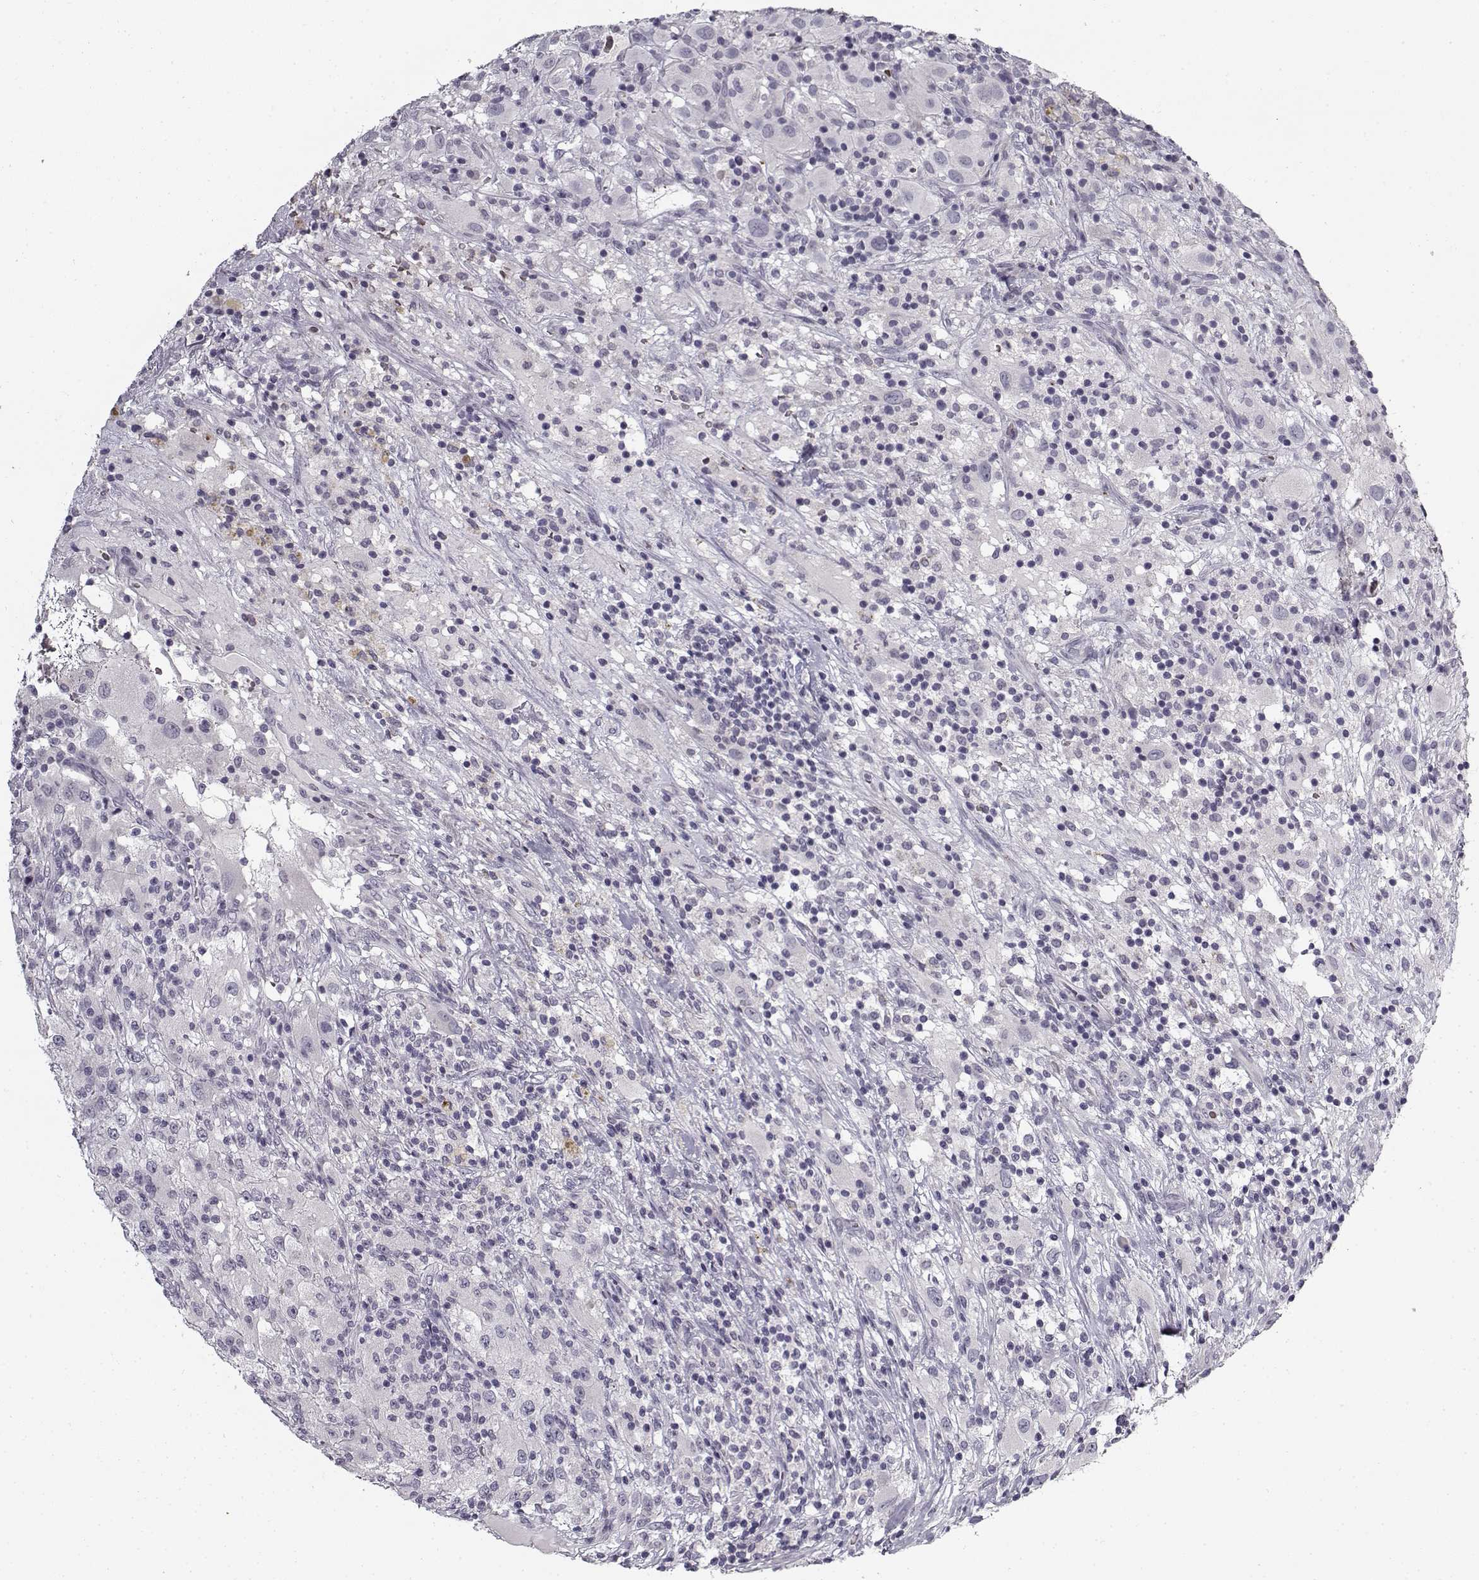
{"staining": {"intensity": "negative", "quantity": "none", "location": "none"}, "tissue": "renal cancer", "cell_type": "Tumor cells", "image_type": "cancer", "snomed": [{"axis": "morphology", "description": "Adenocarcinoma, NOS"}, {"axis": "topography", "description": "Kidney"}], "caption": "High magnification brightfield microscopy of adenocarcinoma (renal) stained with DAB (brown) and counterstained with hematoxylin (blue): tumor cells show no significant positivity.", "gene": "SNCA", "patient": {"sex": "female", "age": 67}}